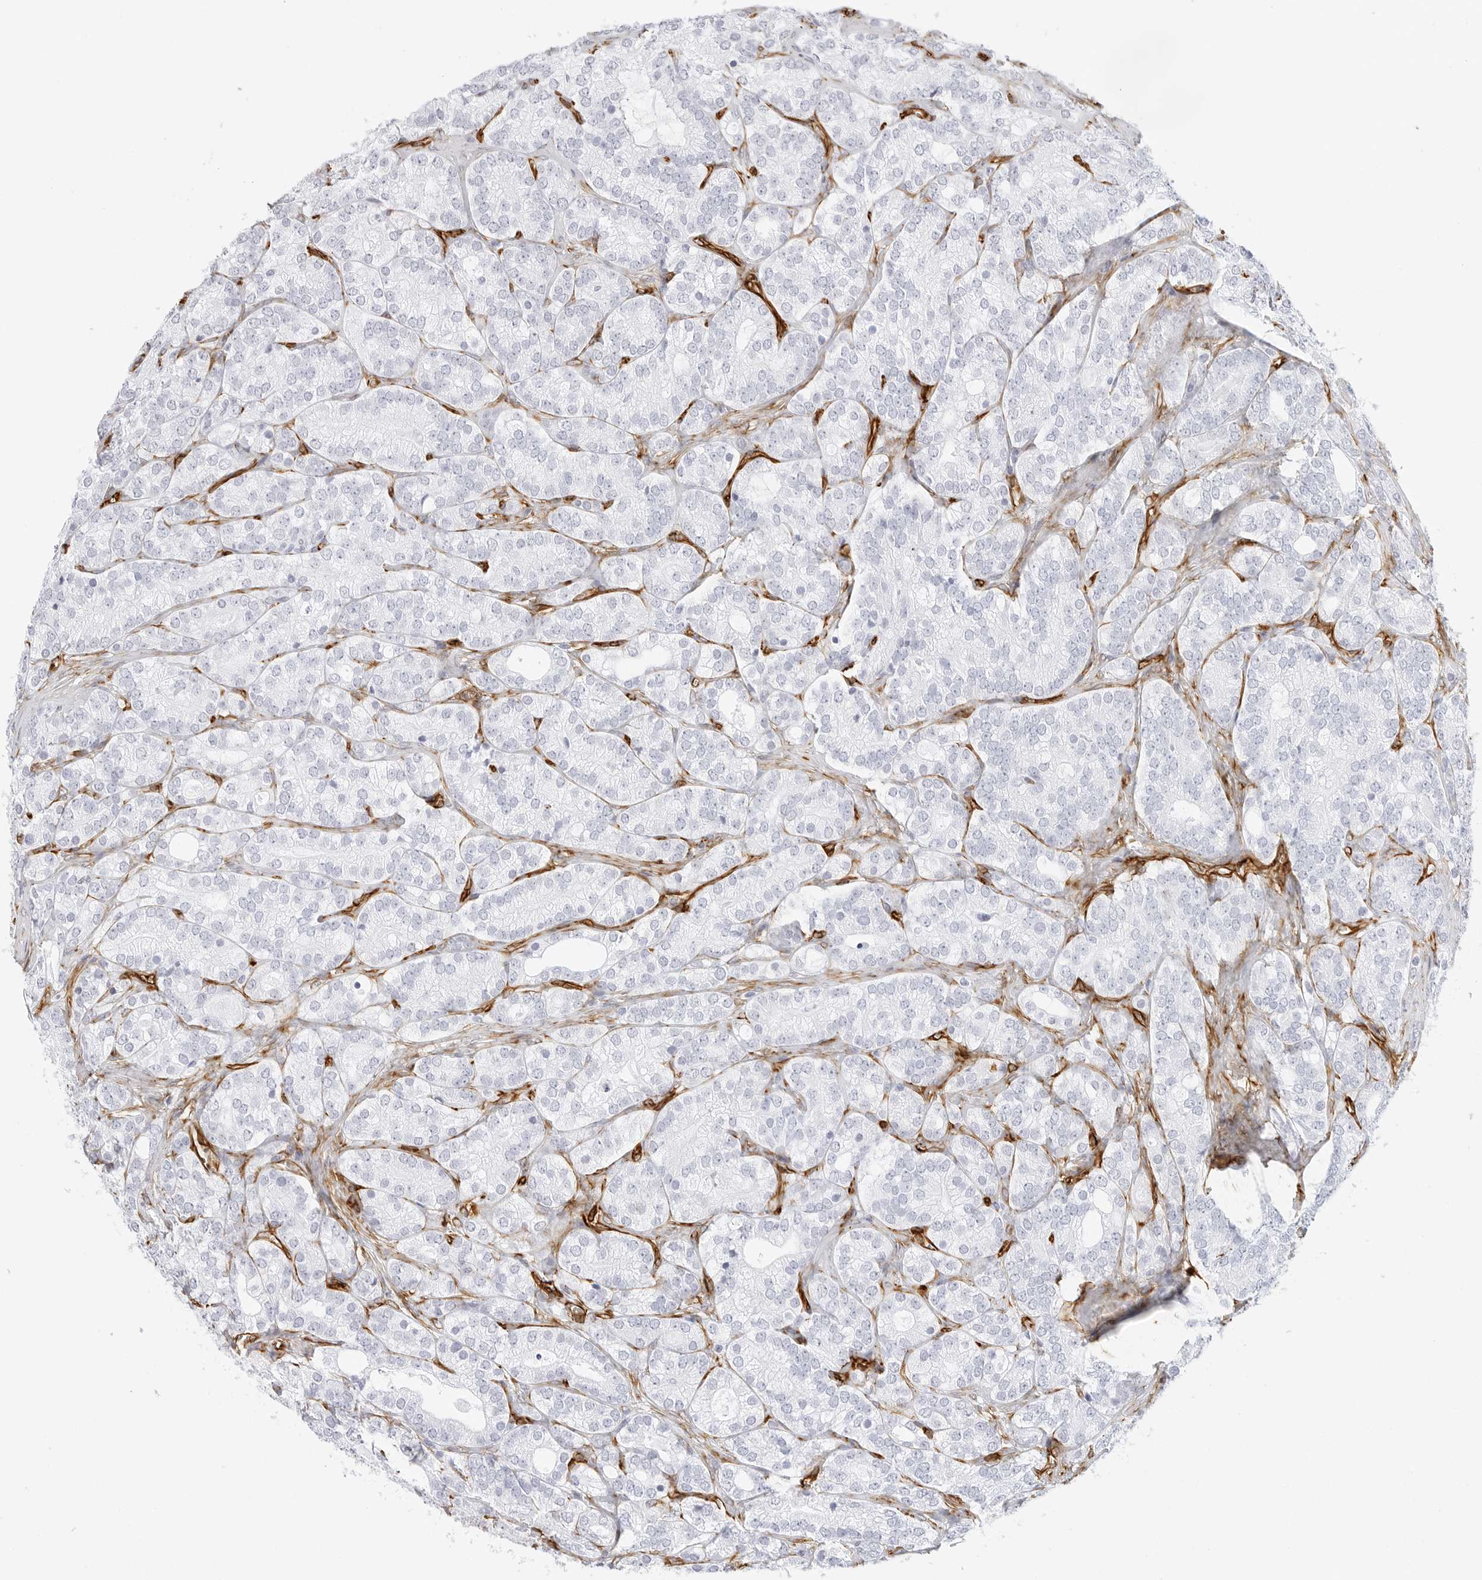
{"staining": {"intensity": "negative", "quantity": "none", "location": "none"}, "tissue": "prostate cancer", "cell_type": "Tumor cells", "image_type": "cancer", "snomed": [{"axis": "morphology", "description": "Adenocarcinoma, High grade"}, {"axis": "topography", "description": "Prostate"}], "caption": "Tumor cells are negative for protein expression in human prostate cancer.", "gene": "NES", "patient": {"sex": "male", "age": 57}}